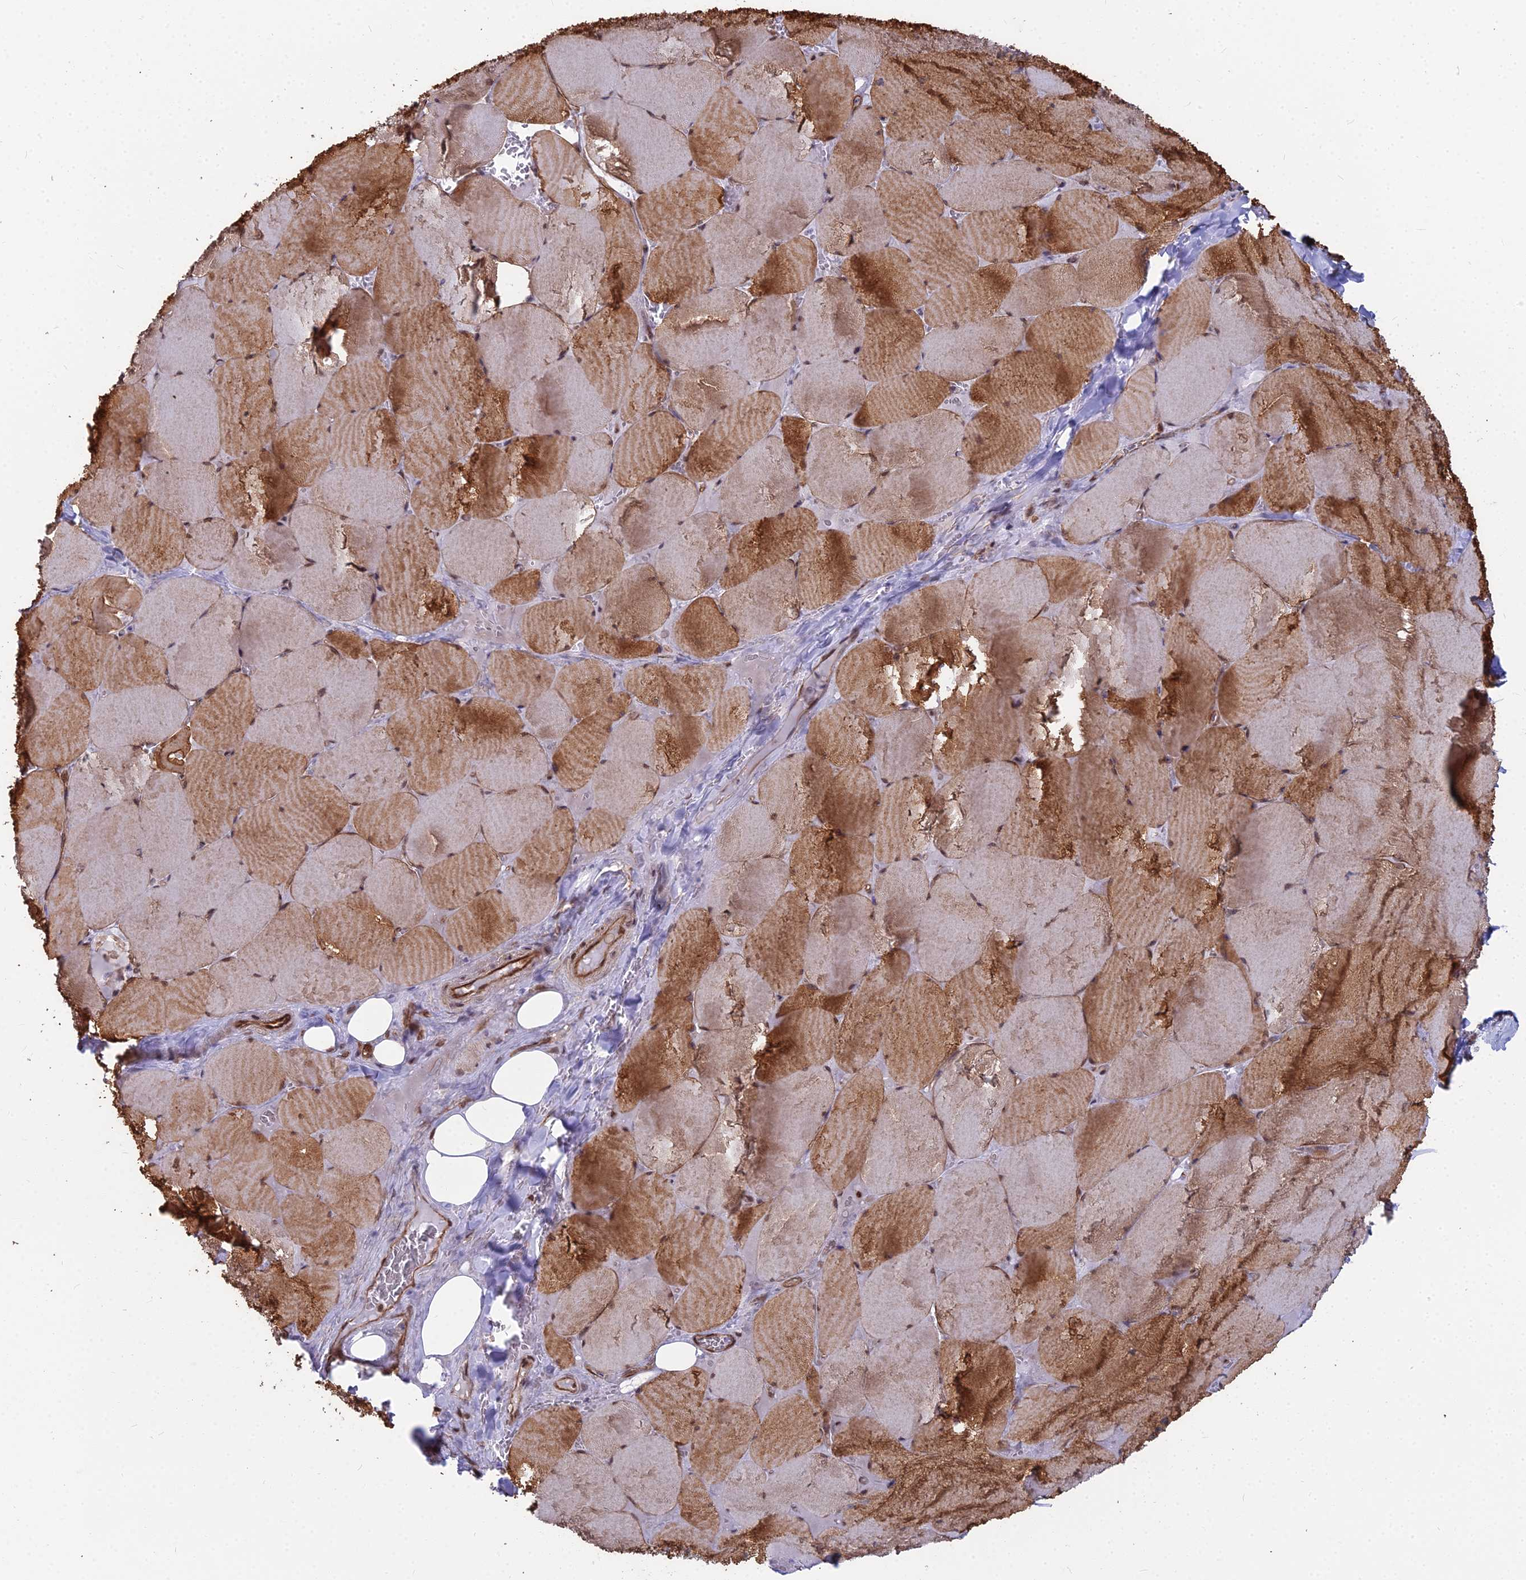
{"staining": {"intensity": "strong", "quantity": "25%-75%", "location": "cytoplasmic/membranous,nuclear"}, "tissue": "skeletal muscle", "cell_type": "Myocytes", "image_type": "normal", "snomed": [{"axis": "morphology", "description": "Normal tissue, NOS"}, {"axis": "topography", "description": "Skeletal muscle"}, {"axis": "topography", "description": "Head-Neck"}], "caption": "Immunohistochemical staining of unremarkable skeletal muscle exhibits high levels of strong cytoplasmic/membranous,nuclear positivity in about 25%-75% of myocytes.", "gene": "YJU2", "patient": {"sex": "male", "age": 66}}